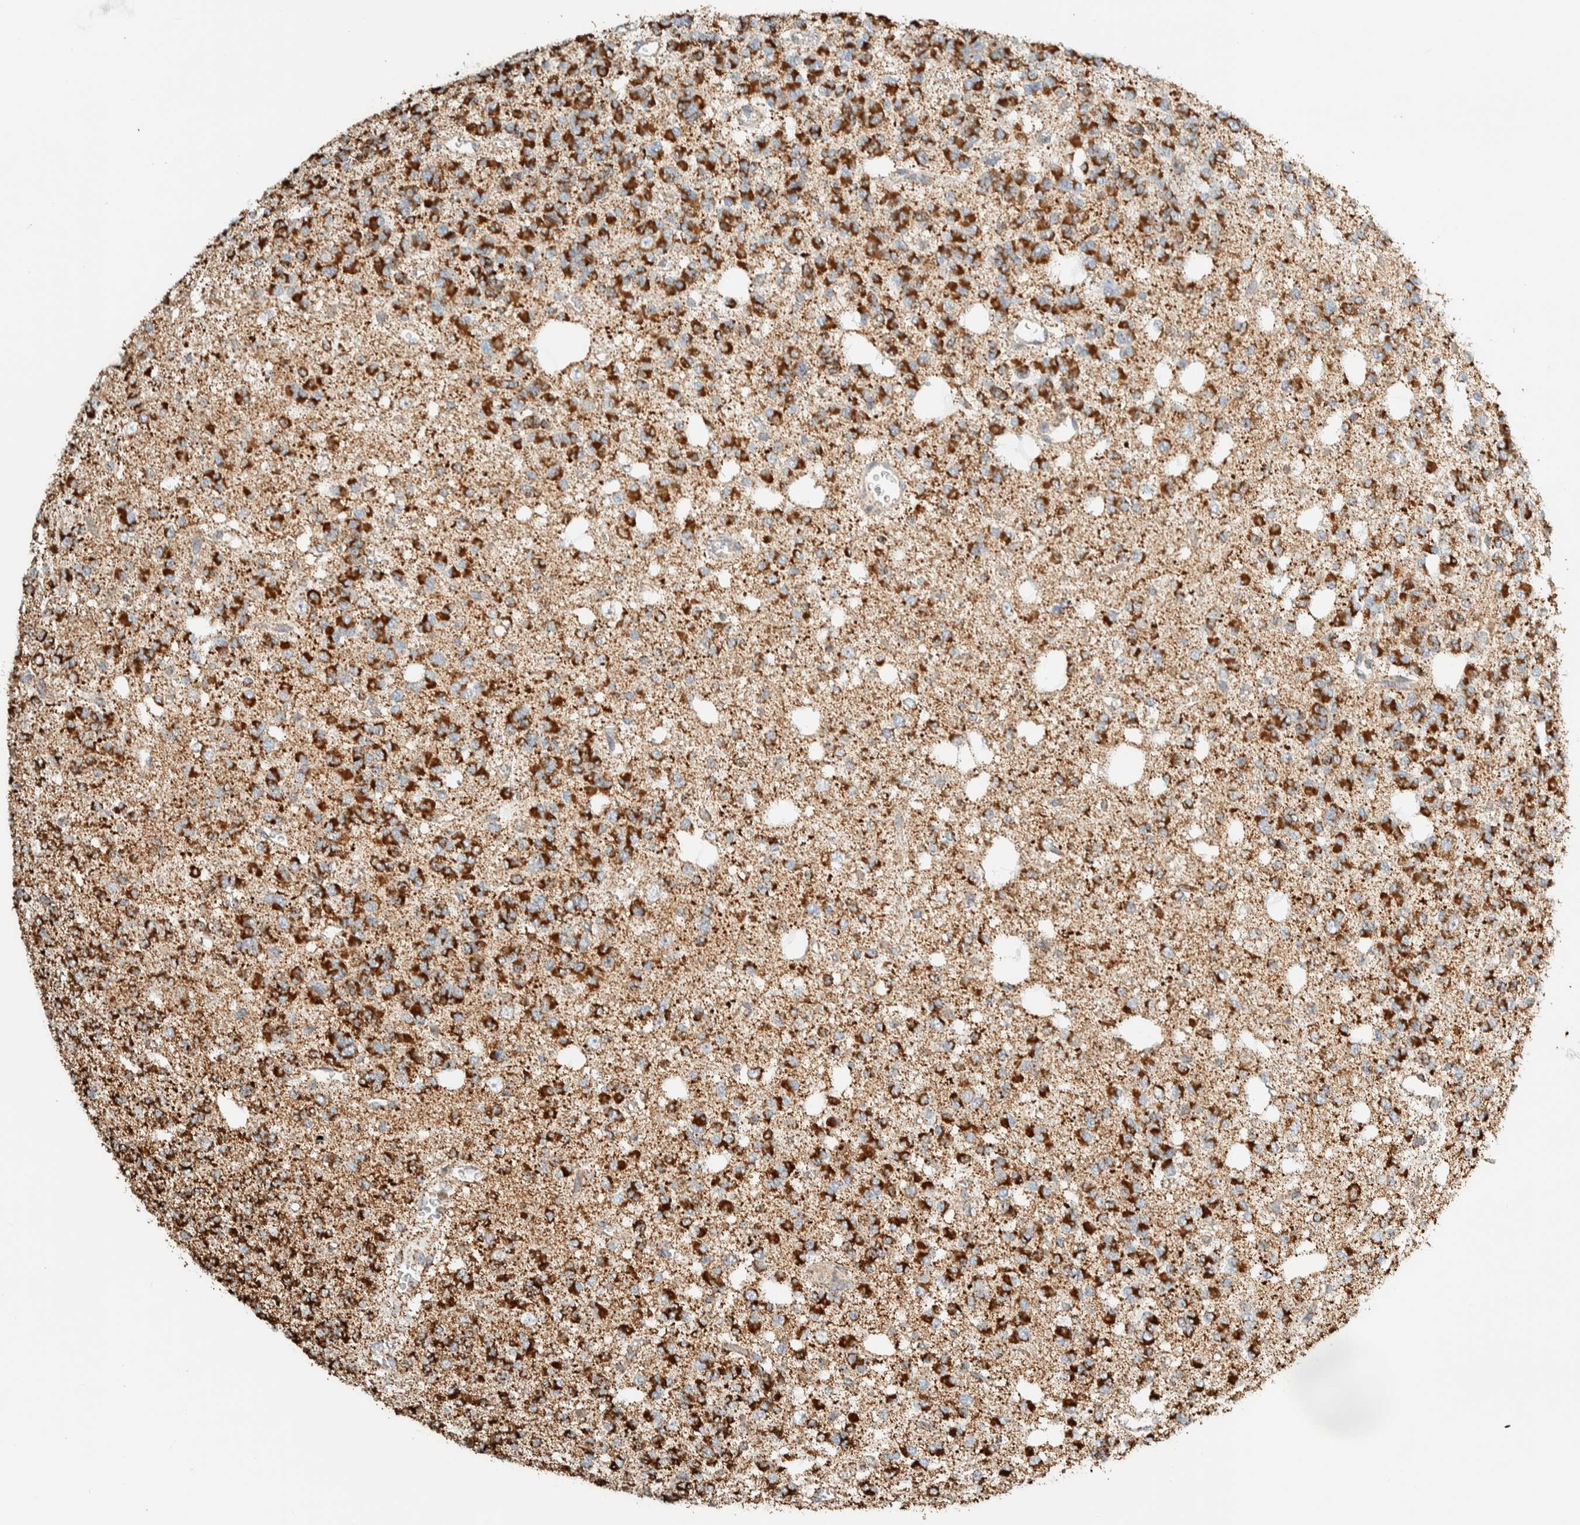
{"staining": {"intensity": "strong", "quantity": ">75%", "location": "cytoplasmic/membranous"}, "tissue": "glioma", "cell_type": "Tumor cells", "image_type": "cancer", "snomed": [{"axis": "morphology", "description": "Glioma, malignant, Low grade"}, {"axis": "topography", "description": "Brain"}], "caption": "Protein expression analysis of malignant low-grade glioma displays strong cytoplasmic/membranous staining in about >75% of tumor cells.", "gene": "ZNF454", "patient": {"sex": "male", "age": 38}}